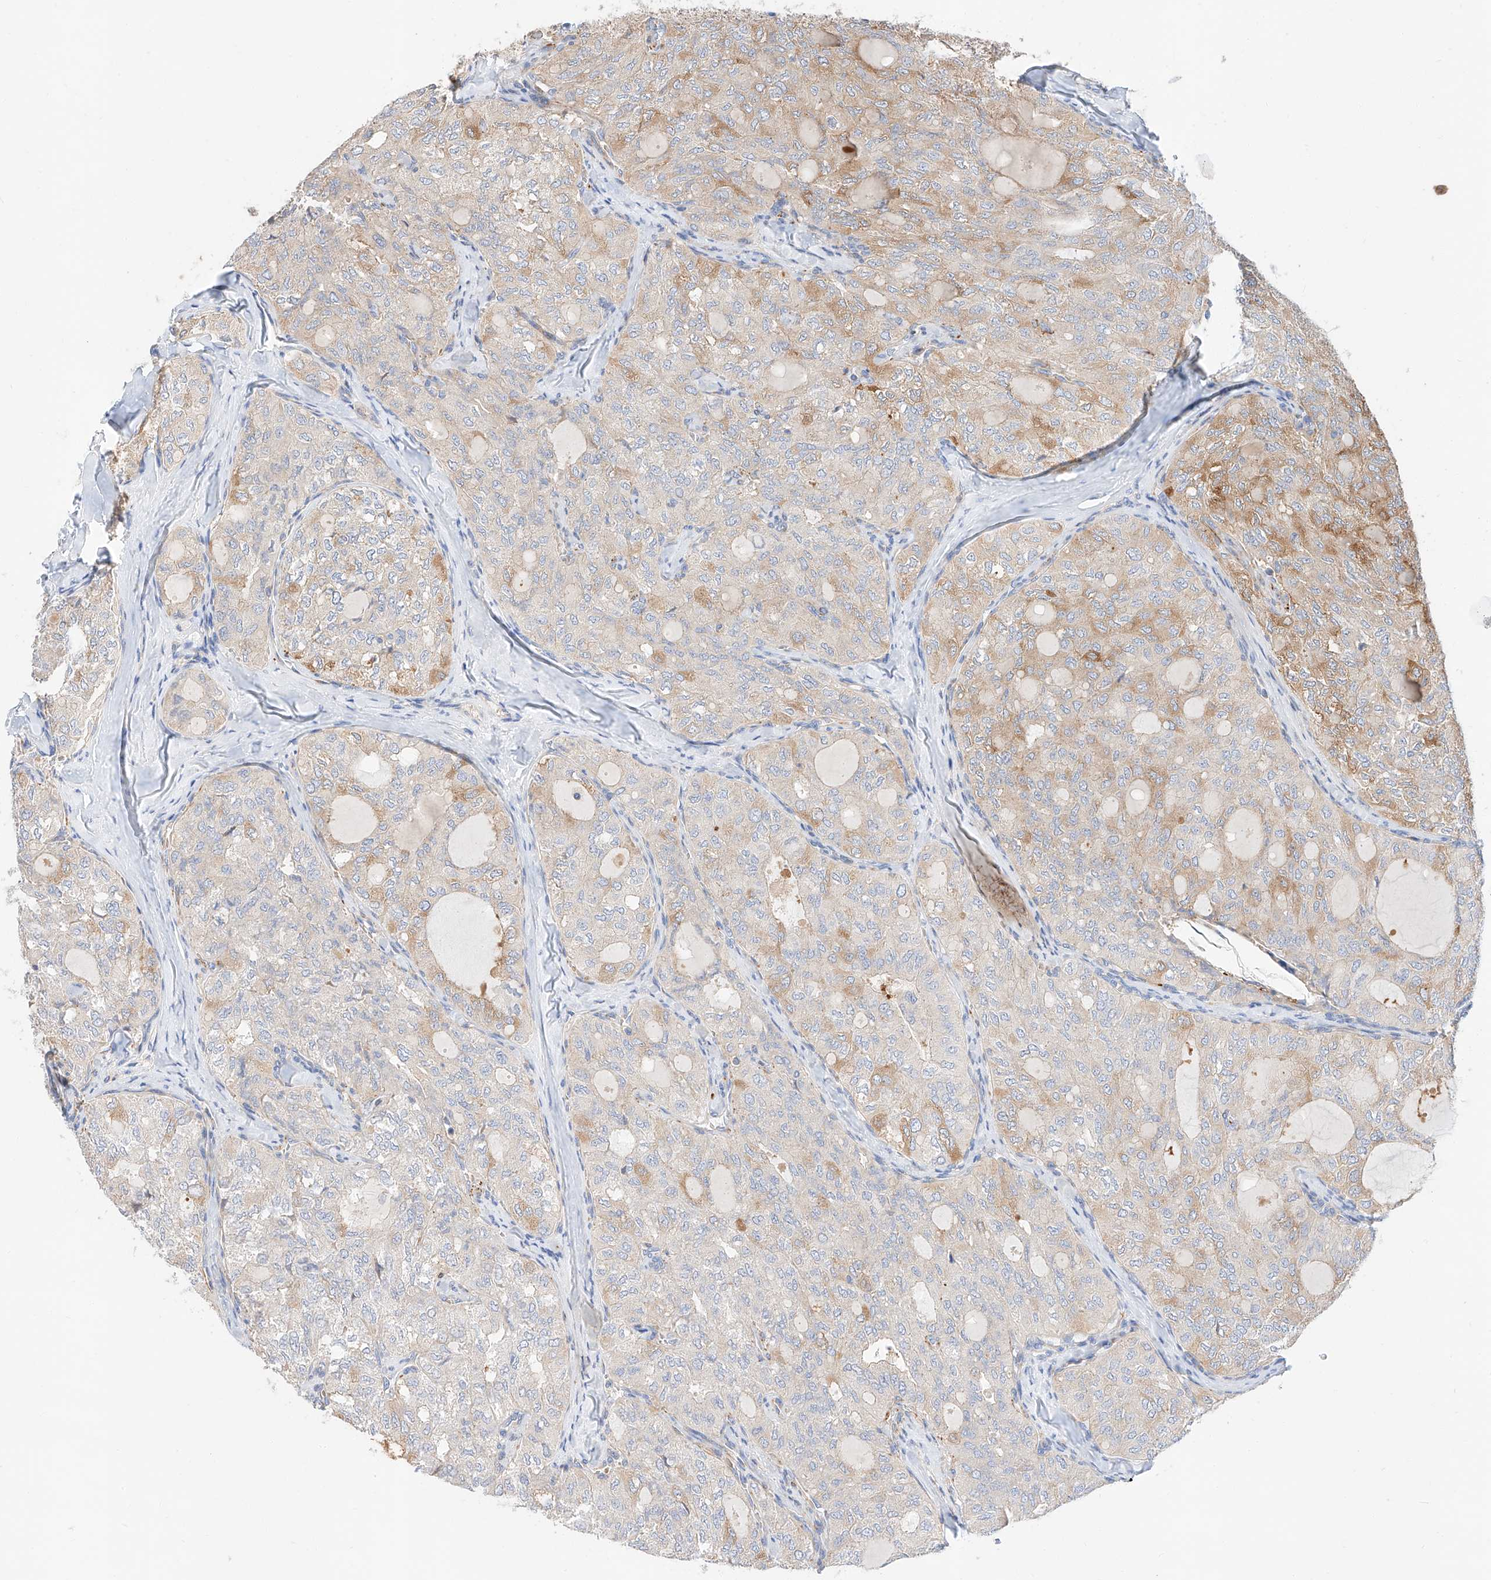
{"staining": {"intensity": "moderate", "quantity": "<25%", "location": "cytoplasmic/membranous"}, "tissue": "thyroid cancer", "cell_type": "Tumor cells", "image_type": "cancer", "snomed": [{"axis": "morphology", "description": "Follicular adenoma carcinoma, NOS"}, {"axis": "topography", "description": "Thyroid gland"}], "caption": "Immunohistochemistry (IHC) histopathology image of follicular adenoma carcinoma (thyroid) stained for a protein (brown), which demonstrates low levels of moderate cytoplasmic/membranous staining in approximately <25% of tumor cells.", "gene": "GLMN", "patient": {"sex": "male", "age": 75}}